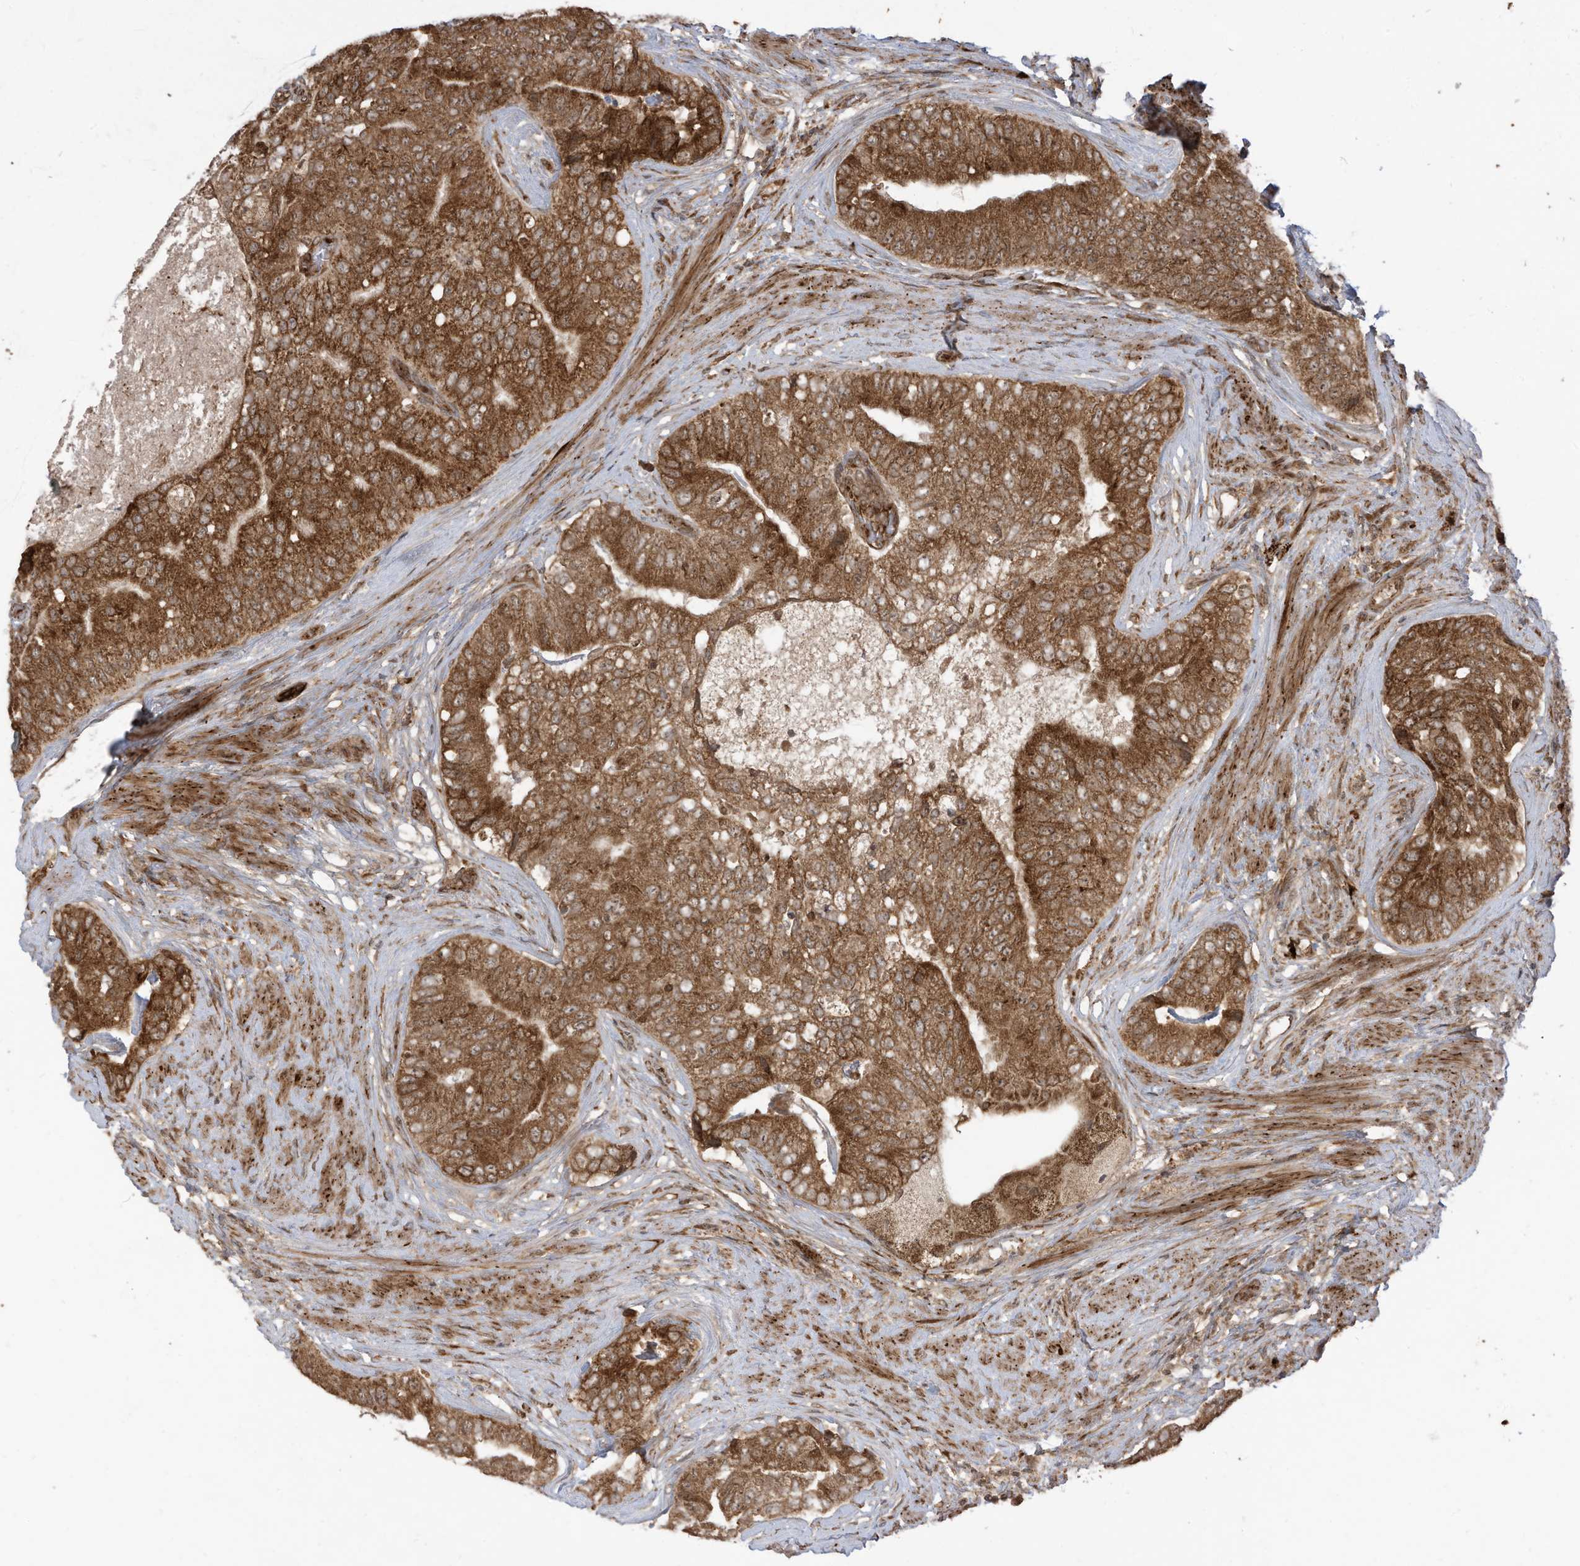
{"staining": {"intensity": "moderate", "quantity": ">75%", "location": "cytoplasmic/membranous"}, "tissue": "prostate cancer", "cell_type": "Tumor cells", "image_type": "cancer", "snomed": [{"axis": "morphology", "description": "Adenocarcinoma, High grade"}, {"axis": "topography", "description": "Prostate"}], "caption": "A high-resolution image shows immunohistochemistry staining of high-grade adenocarcinoma (prostate), which reveals moderate cytoplasmic/membranous positivity in approximately >75% of tumor cells.", "gene": "TRIM67", "patient": {"sex": "male", "age": 70}}